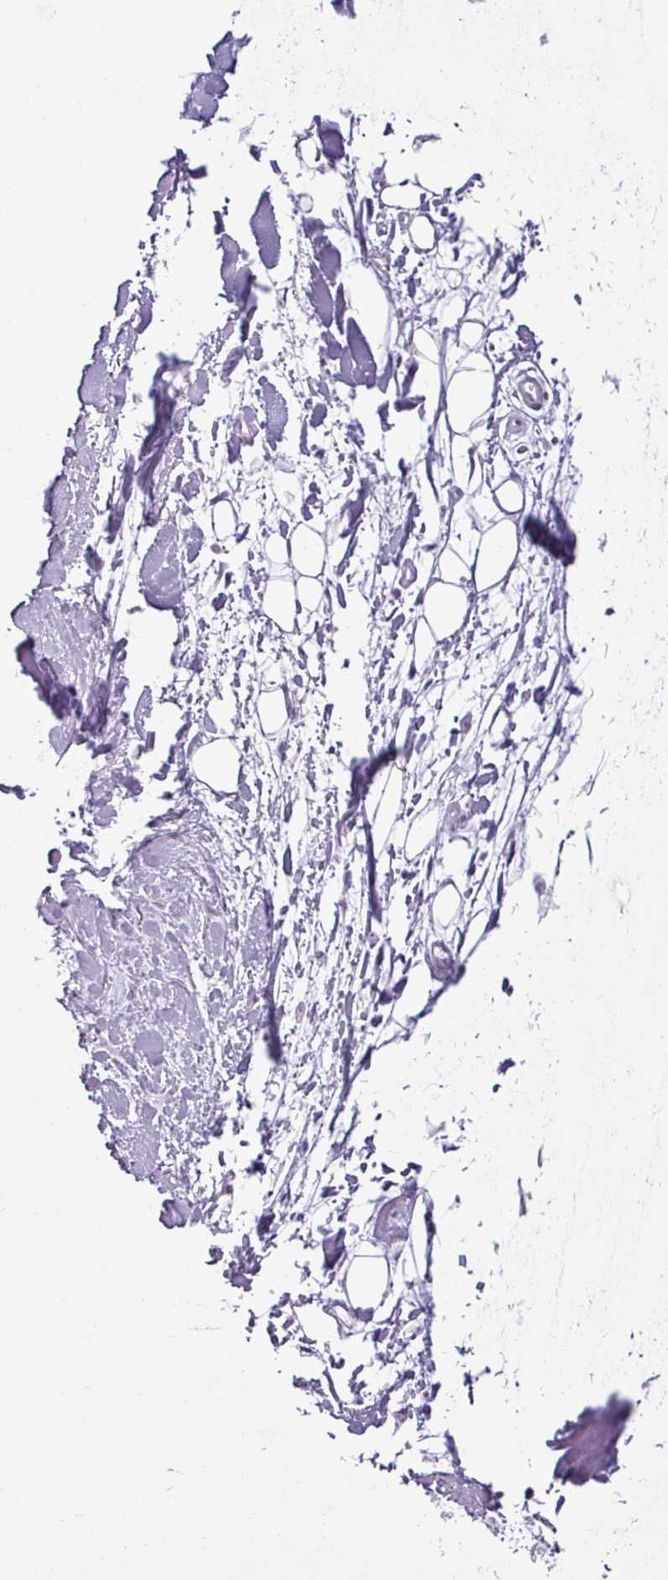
{"staining": {"intensity": "negative", "quantity": "none", "location": "none"}, "tissue": "adipose tissue", "cell_type": "Adipocytes", "image_type": "normal", "snomed": [{"axis": "morphology", "description": "Normal tissue, NOS"}, {"axis": "topography", "description": "Cartilage tissue"}], "caption": "The micrograph exhibits no significant positivity in adipocytes of adipose tissue.", "gene": "CDH16", "patient": {"sex": "male", "age": 57}}